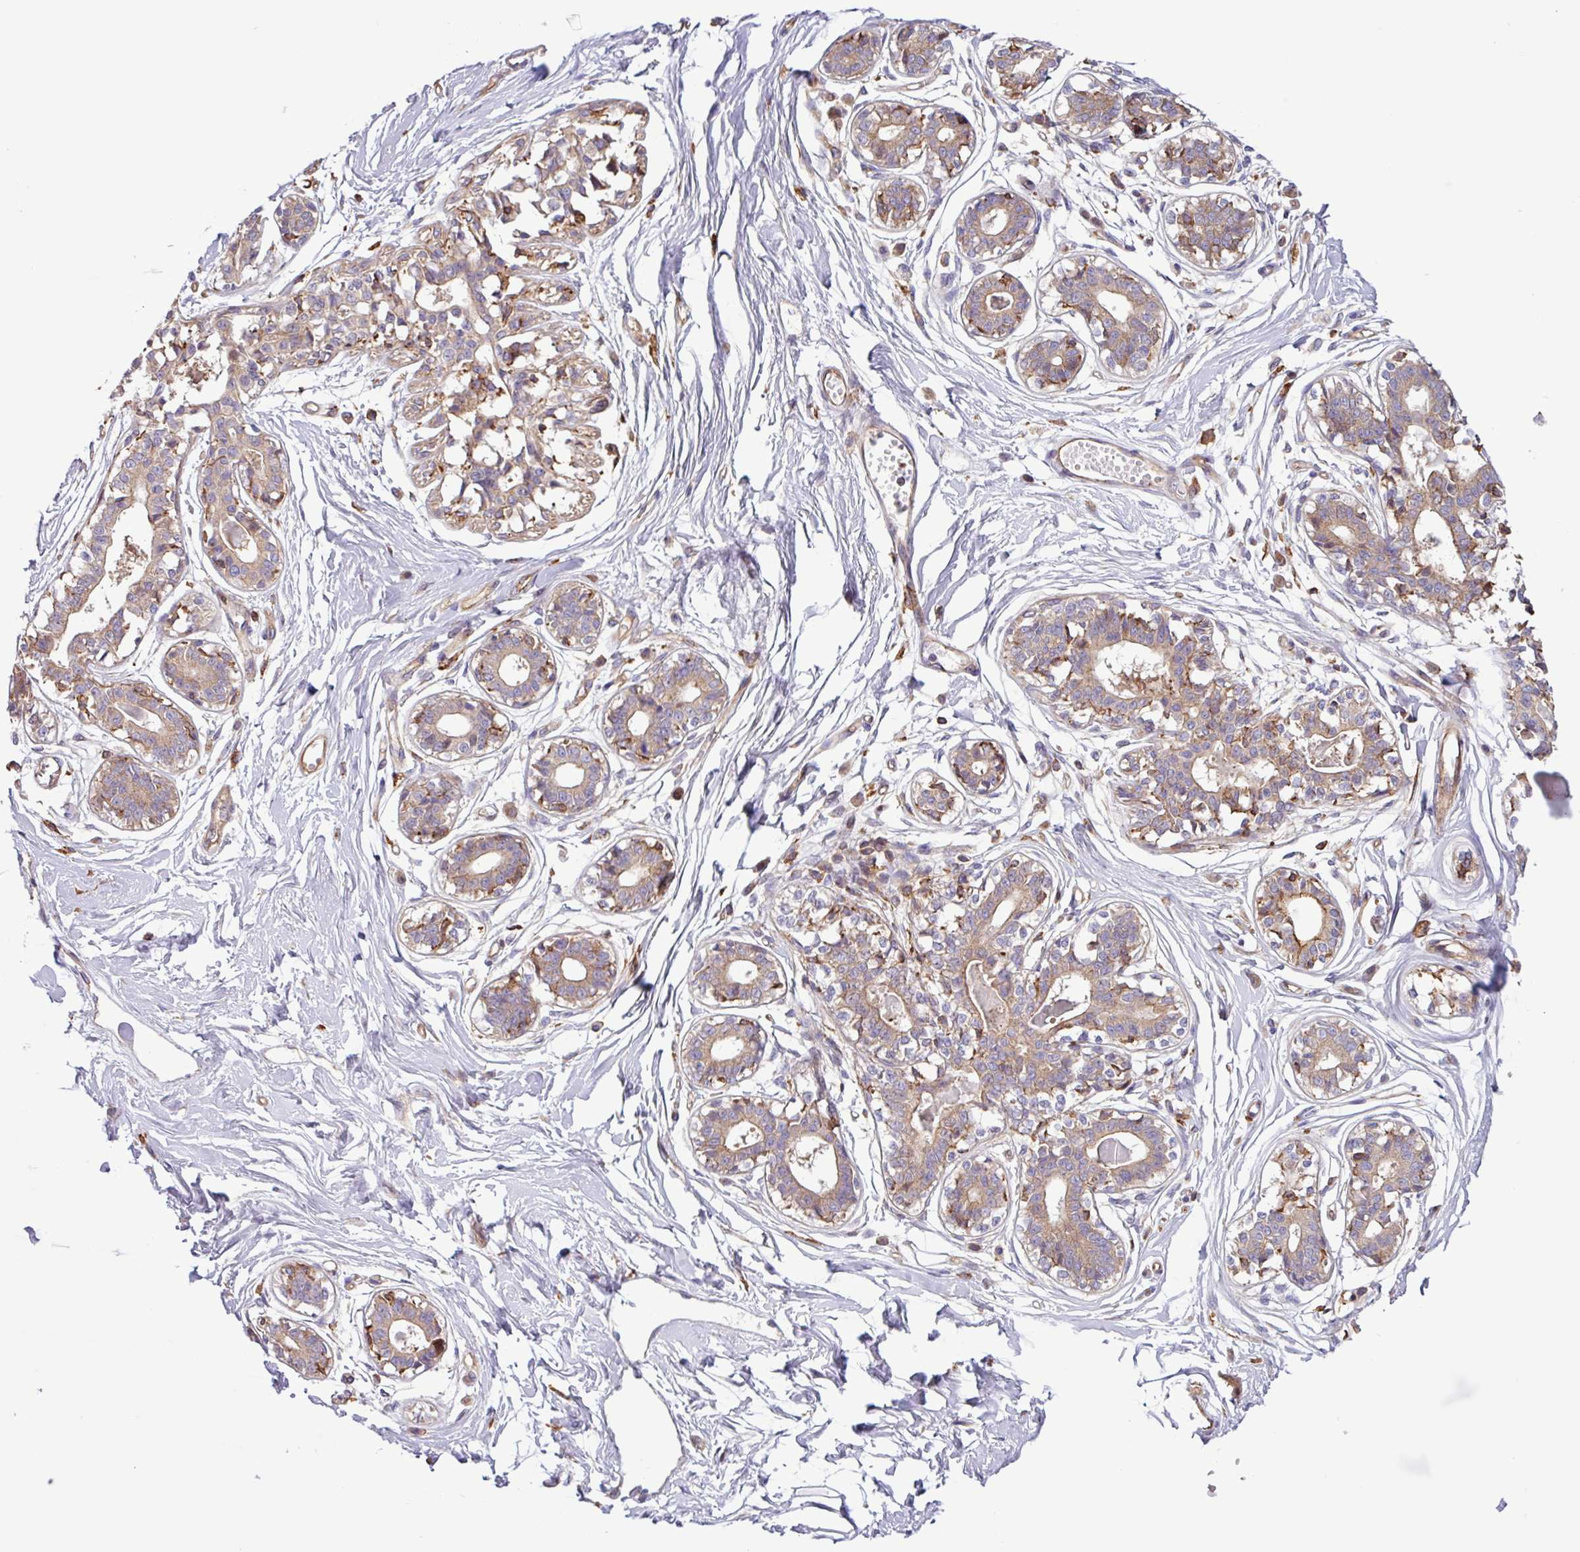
{"staining": {"intensity": "negative", "quantity": "none", "location": "none"}, "tissue": "breast", "cell_type": "Adipocytes", "image_type": "normal", "snomed": [{"axis": "morphology", "description": "Normal tissue, NOS"}, {"axis": "topography", "description": "Breast"}], "caption": "A photomicrograph of breast stained for a protein displays no brown staining in adipocytes. Brightfield microscopy of immunohistochemistry stained with DAB (brown) and hematoxylin (blue), captured at high magnification.", "gene": "ACTR3B", "patient": {"sex": "female", "age": 45}}